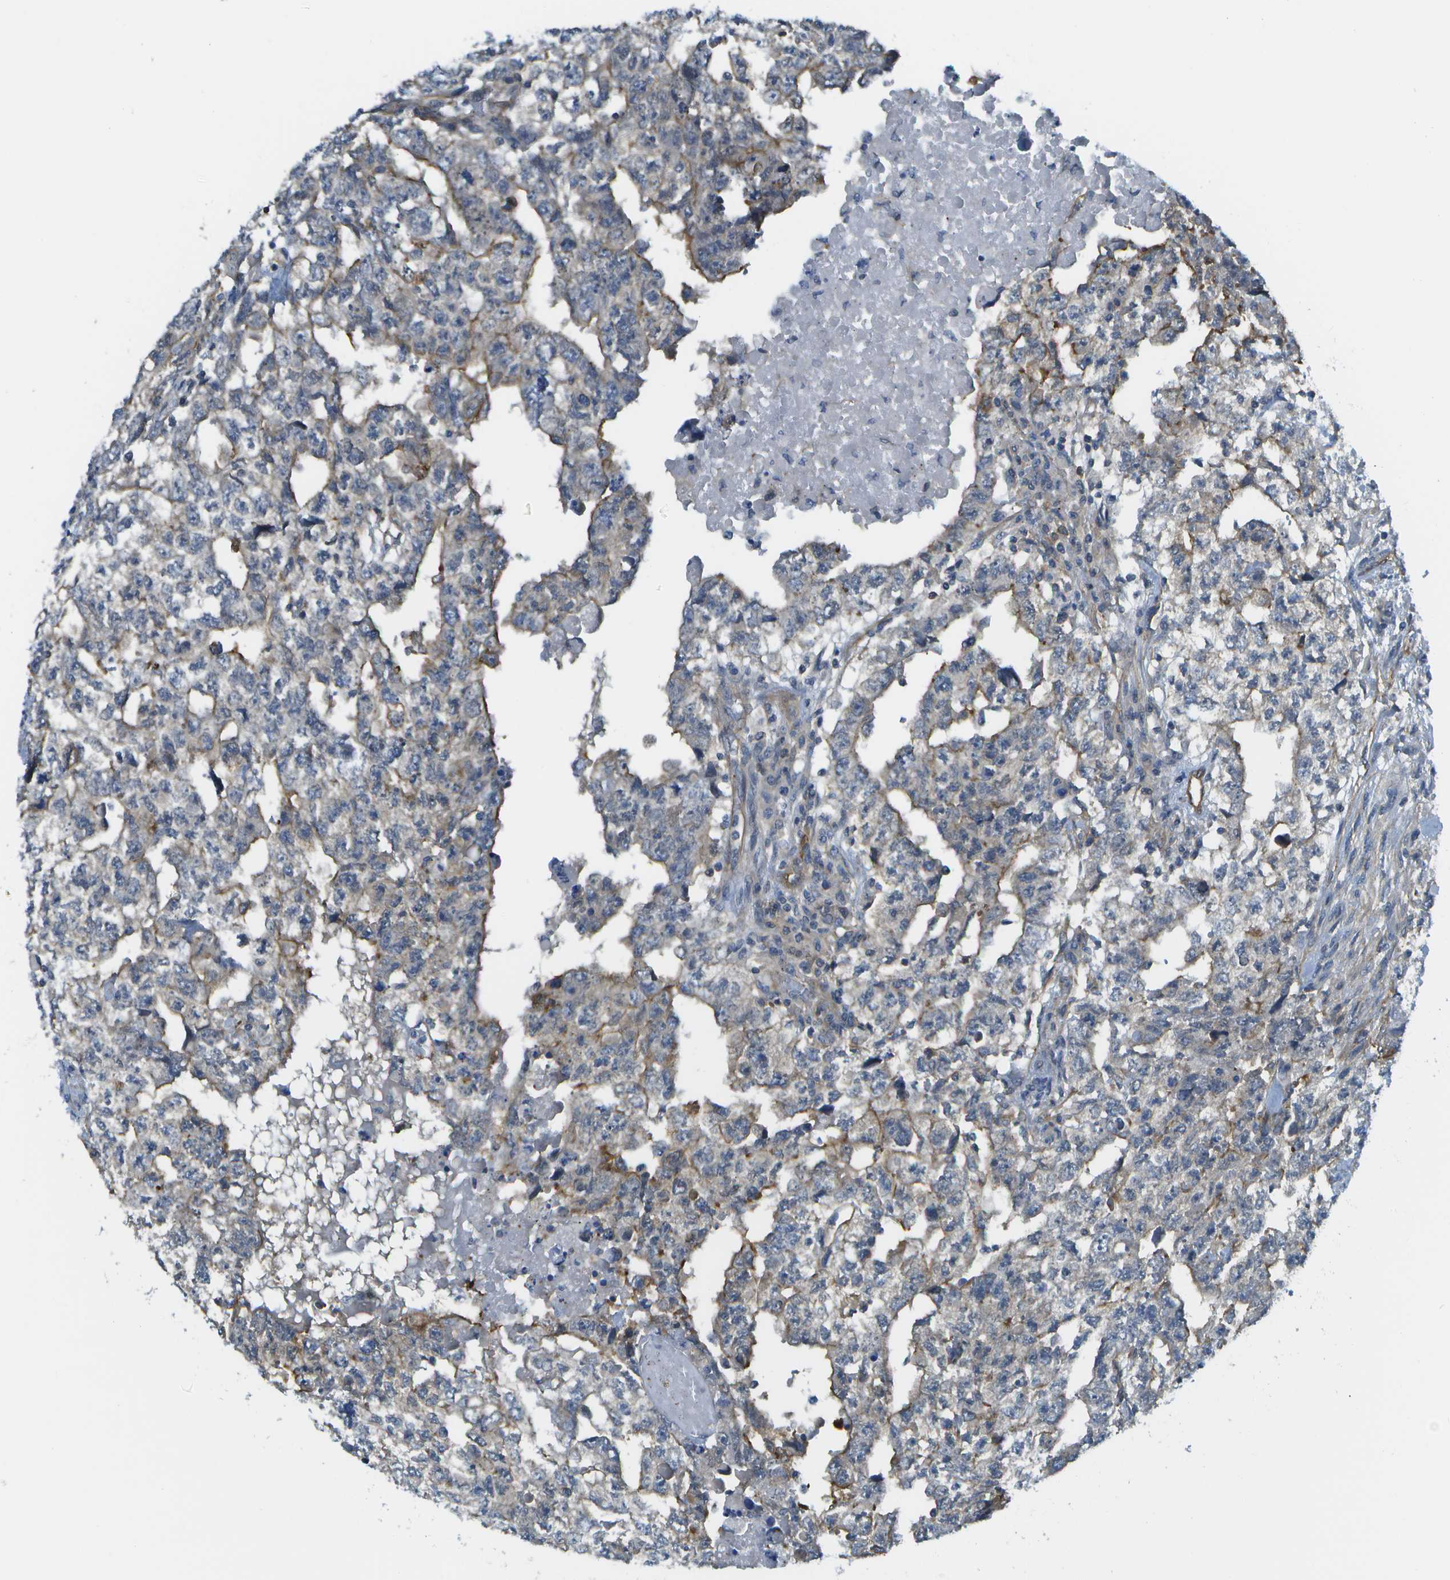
{"staining": {"intensity": "negative", "quantity": "none", "location": "none"}, "tissue": "testis cancer", "cell_type": "Tumor cells", "image_type": "cancer", "snomed": [{"axis": "morphology", "description": "Carcinoma, Embryonal, NOS"}, {"axis": "topography", "description": "Testis"}], "caption": "IHC image of embryonal carcinoma (testis) stained for a protein (brown), which displays no staining in tumor cells.", "gene": "KIAA0040", "patient": {"sex": "male", "age": 36}}